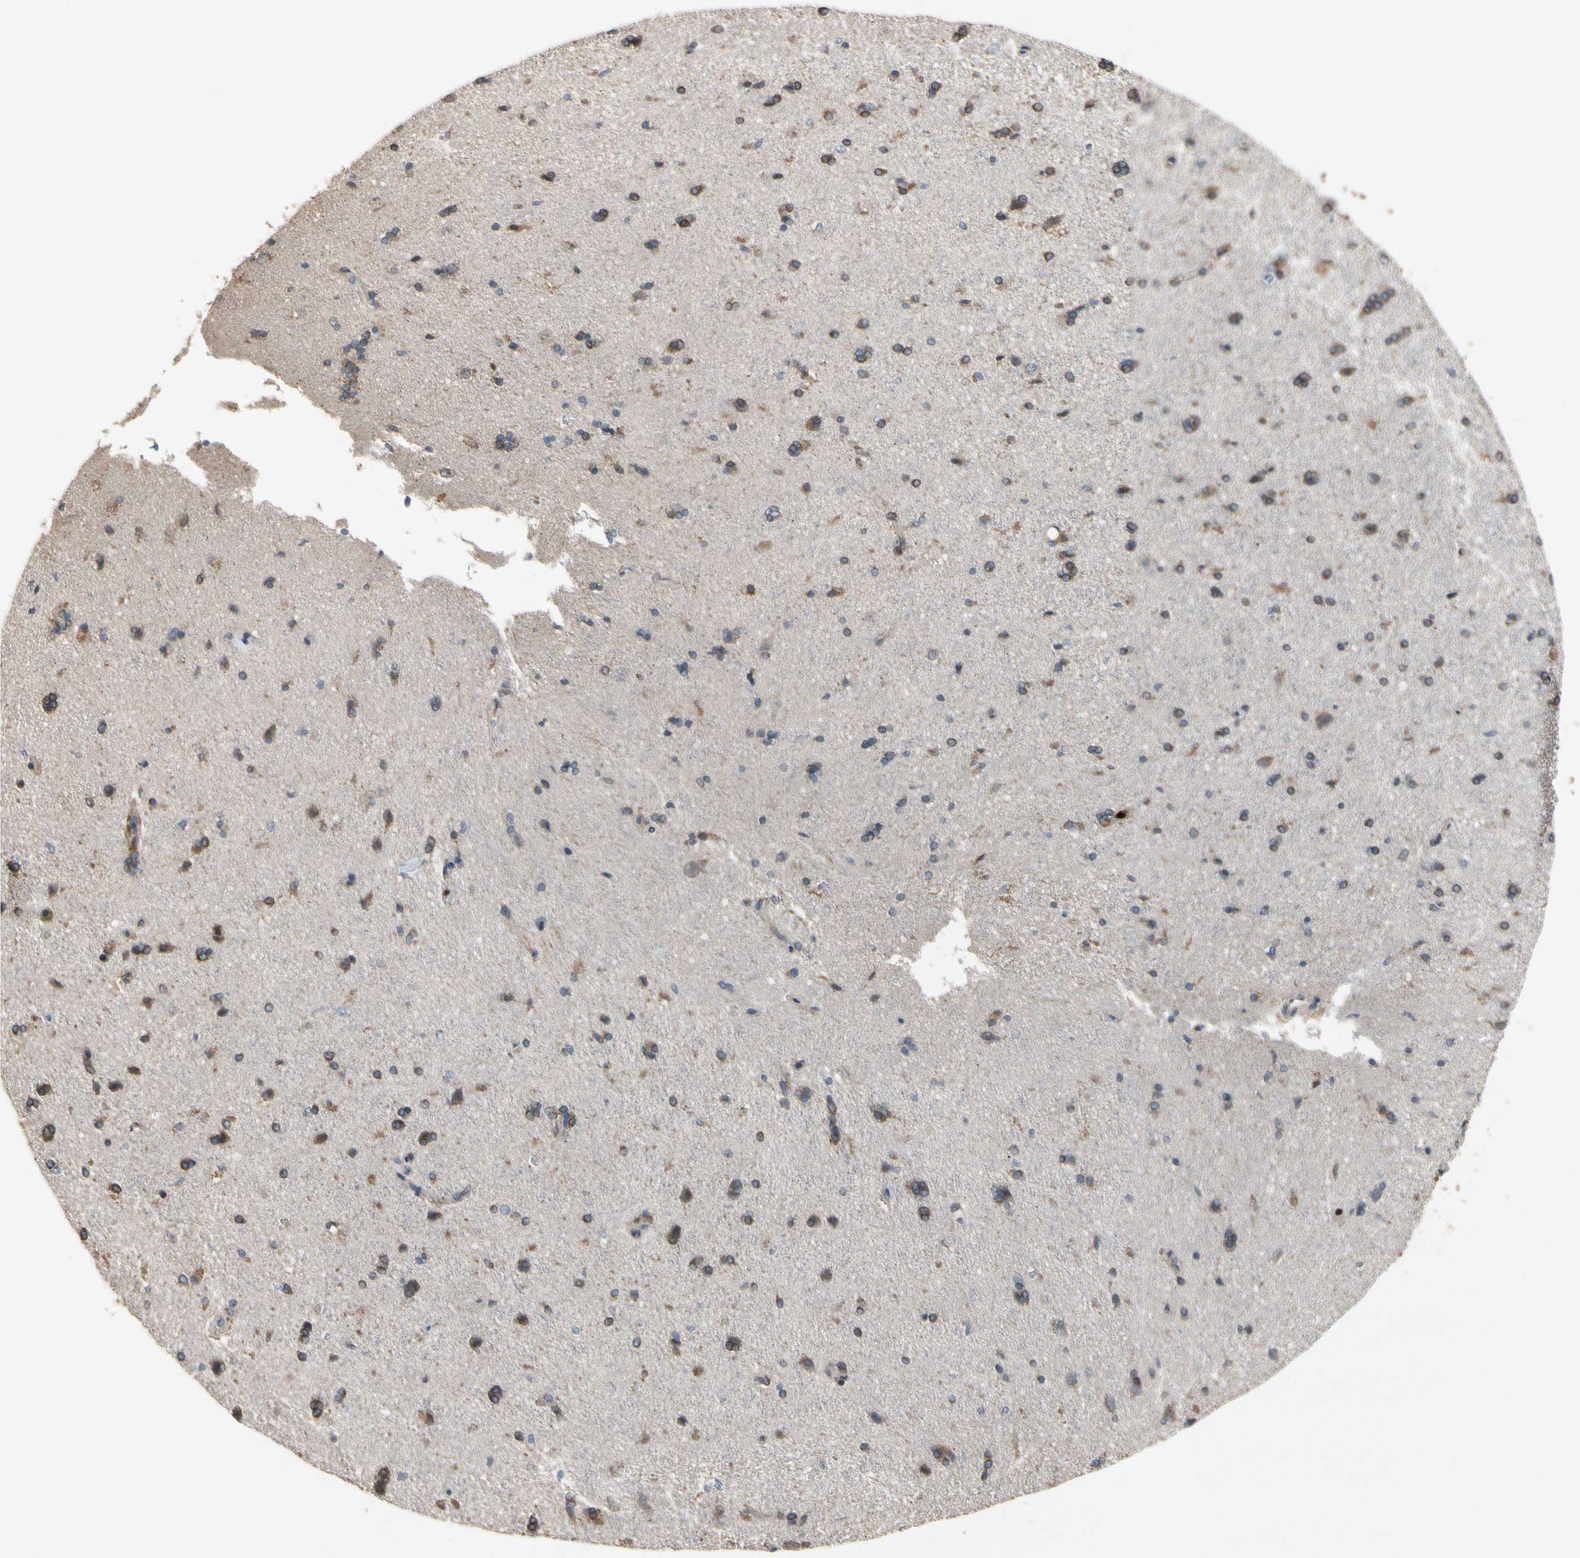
{"staining": {"intensity": "weak", "quantity": "<25%", "location": "cytoplasmic/membranous"}, "tissue": "cerebral cortex", "cell_type": "Endothelial cells", "image_type": "normal", "snomed": [{"axis": "morphology", "description": "Normal tissue, NOS"}, {"axis": "topography", "description": "Cerebral cortex"}], "caption": "IHC image of unremarkable human cerebral cortex stained for a protein (brown), which demonstrates no positivity in endothelial cells.", "gene": "TBX21", "patient": {"sex": "male", "age": 62}}